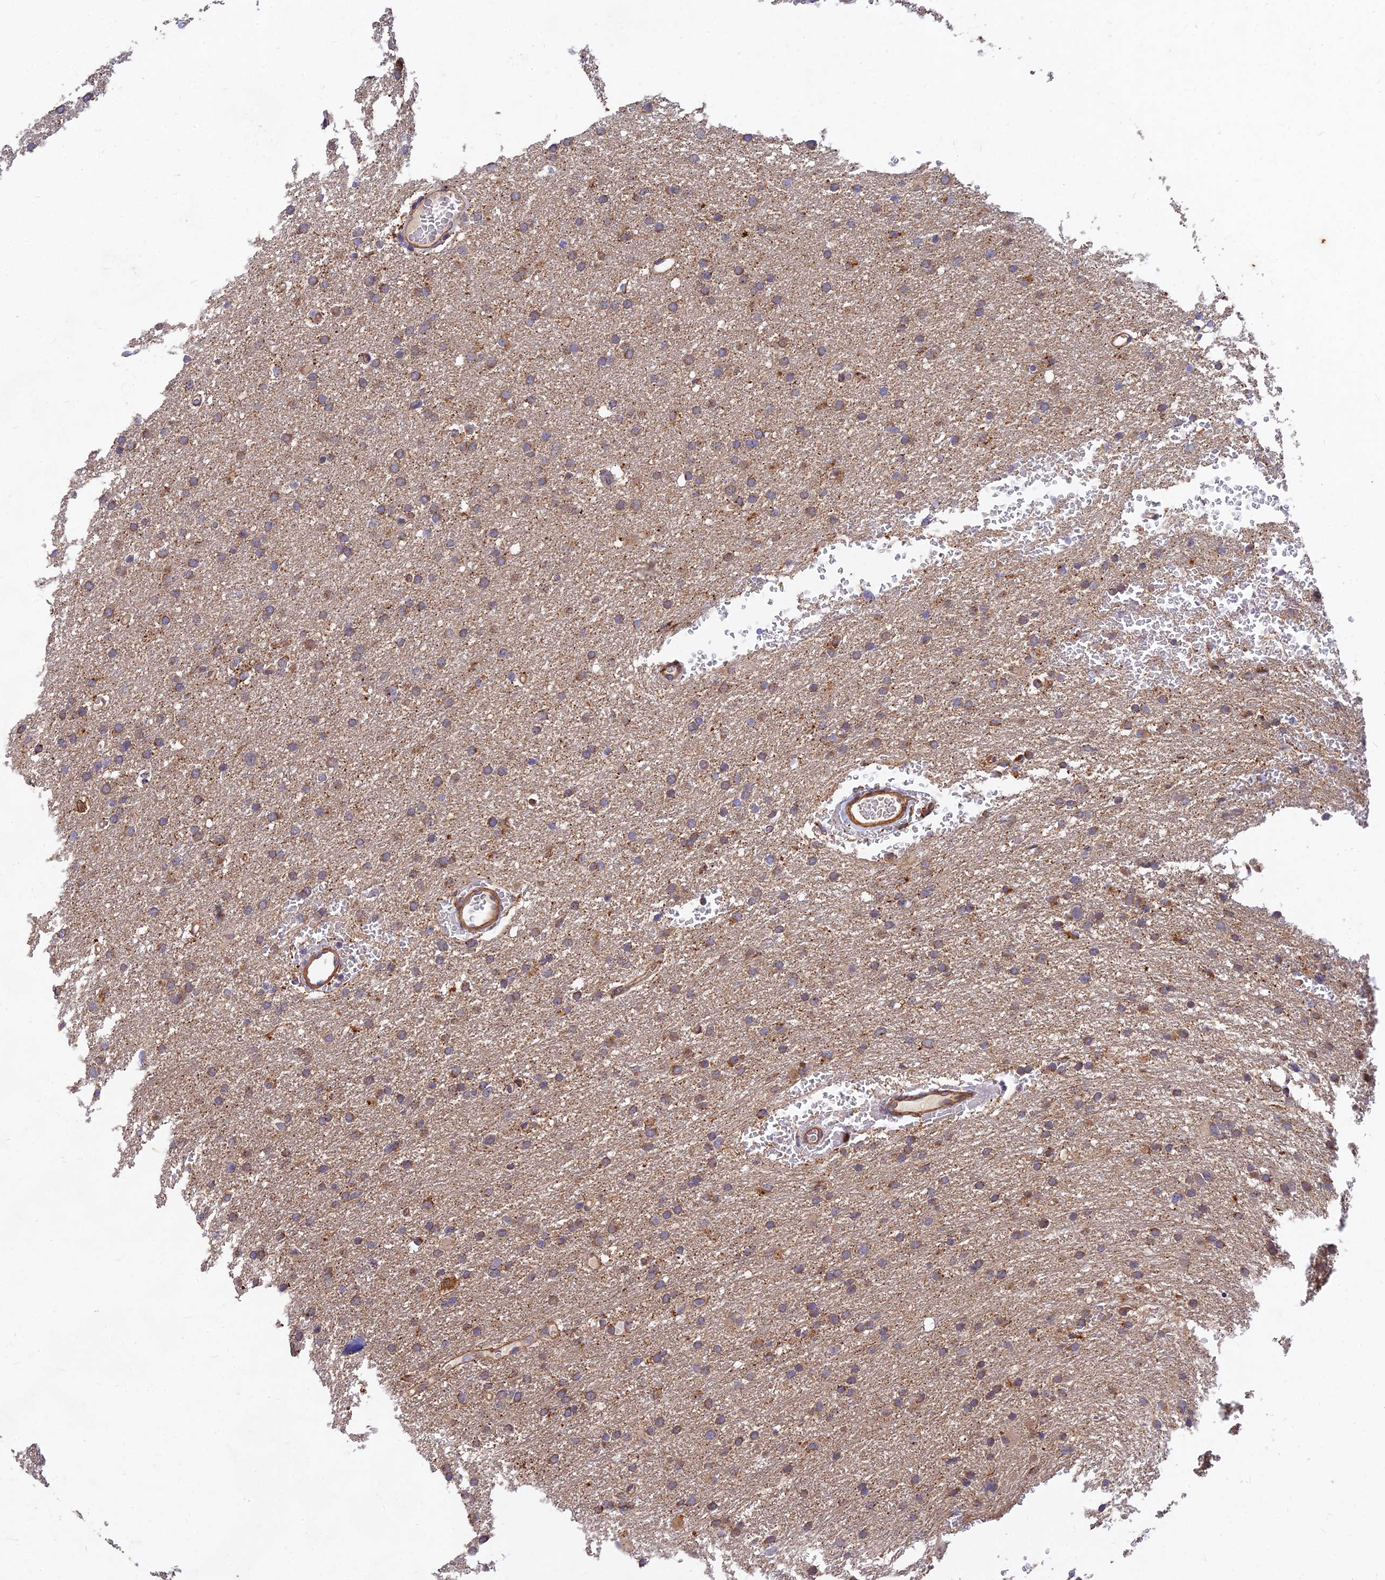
{"staining": {"intensity": "moderate", "quantity": ">75%", "location": "cytoplasmic/membranous"}, "tissue": "glioma", "cell_type": "Tumor cells", "image_type": "cancer", "snomed": [{"axis": "morphology", "description": "Glioma, malignant, High grade"}, {"axis": "topography", "description": "Cerebral cortex"}], "caption": "This is a histology image of immunohistochemistry (IHC) staining of high-grade glioma (malignant), which shows moderate expression in the cytoplasmic/membranous of tumor cells.", "gene": "RELCH", "patient": {"sex": "female", "age": 36}}